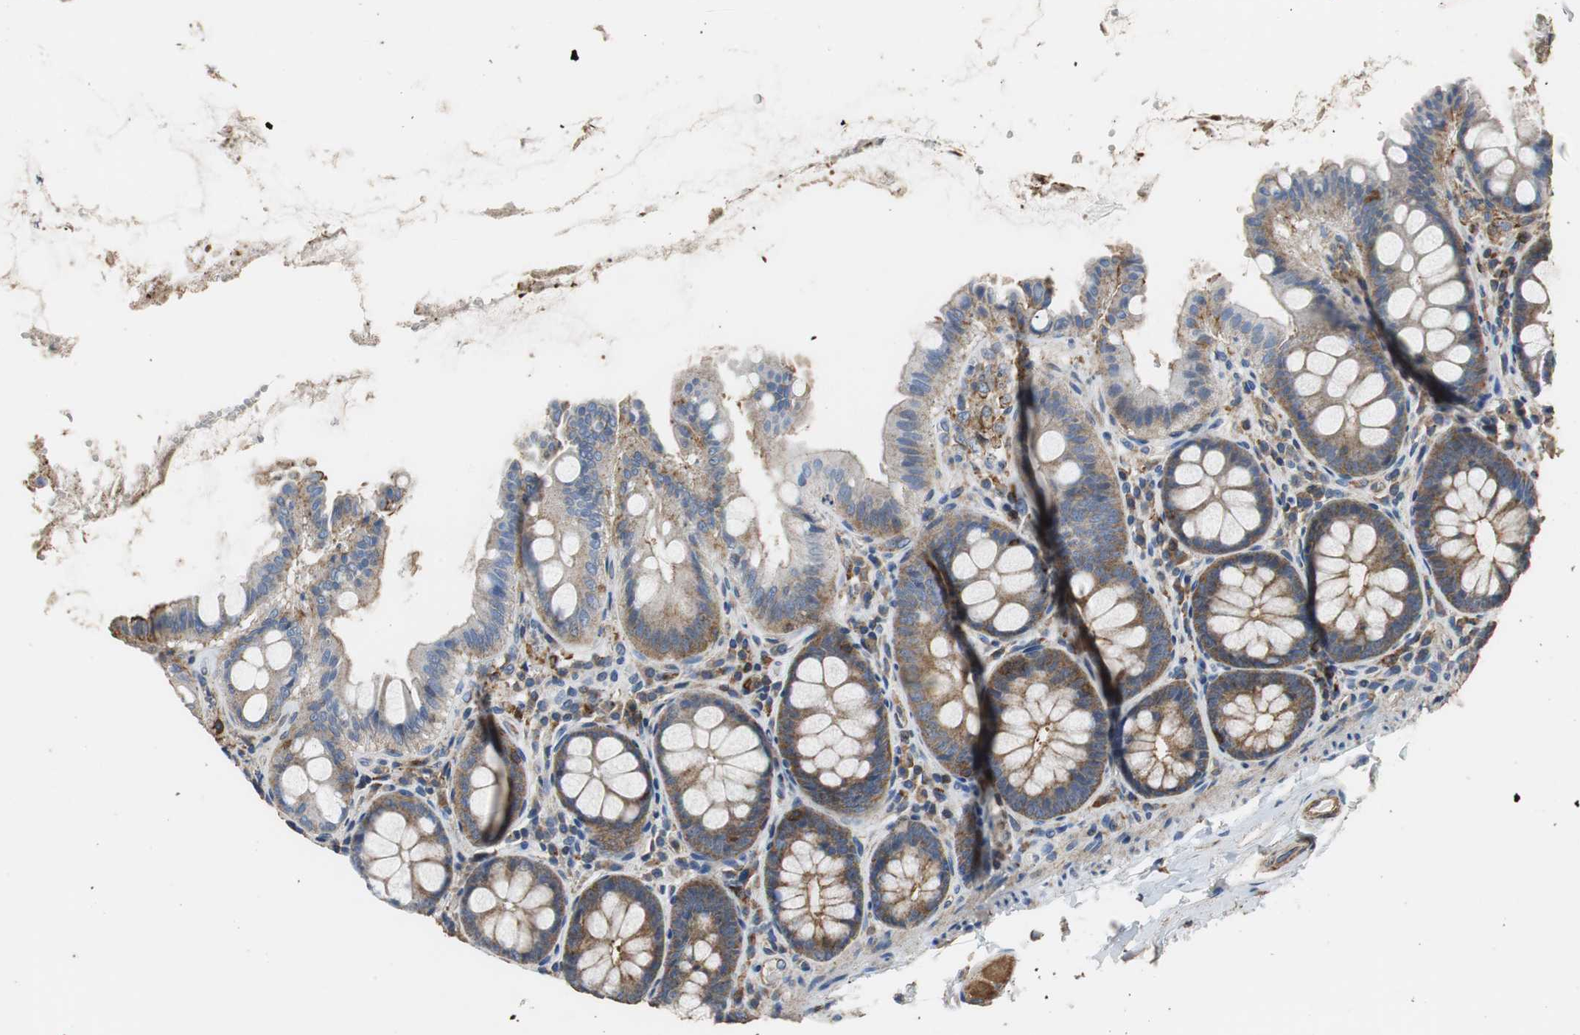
{"staining": {"intensity": "moderate", "quantity": ">75%", "location": "cytoplasmic/membranous"}, "tissue": "colon", "cell_type": "Endothelial cells", "image_type": "normal", "snomed": [{"axis": "morphology", "description": "Normal tissue, NOS"}, {"axis": "topography", "description": "Colon"}], "caption": "Protein staining of benign colon reveals moderate cytoplasmic/membranous expression in approximately >75% of endothelial cells.", "gene": "PRKRA", "patient": {"sex": "female", "age": 61}}